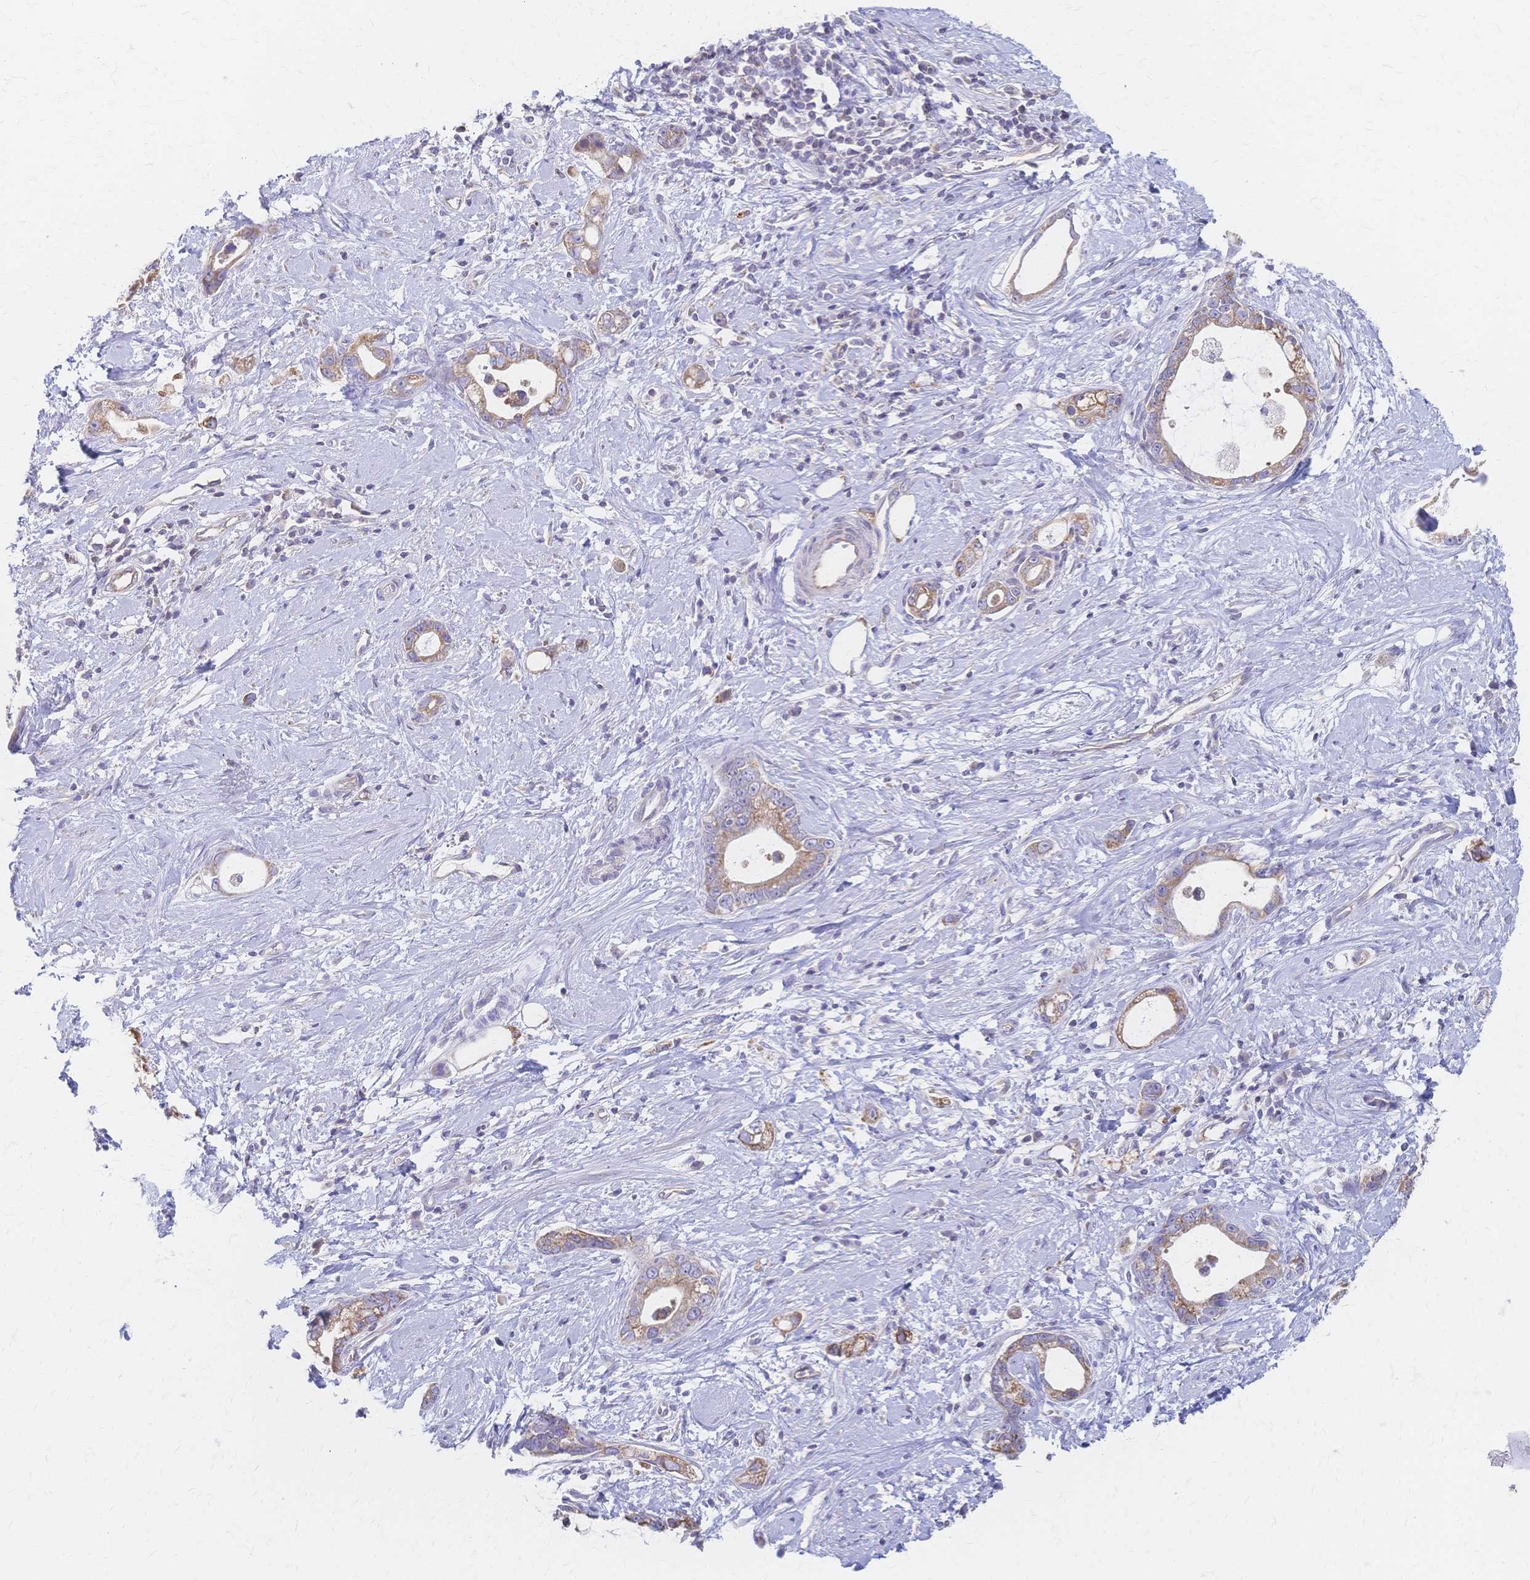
{"staining": {"intensity": "weak", "quantity": "25%-75%", "location": "cytoplasmic/membranous"}, "tissue": "stomach cancer", "cell_type": "Tumor cells", "image_type": "cancer", "snomed": [{"axis": "morphology", "description": "Adenocarcinoma, NOS"}, {"axis": "topography", "description": "Stomach"}], "caption": "Brown immunohistochemical staining in adenocarcinoma (stomach) reveals weak cytoplasmic/membranous expression in approximately 25%-75% of tumor cells.", "gene": "CYB5A", "patient": {"sex": "male", "age": 55}}